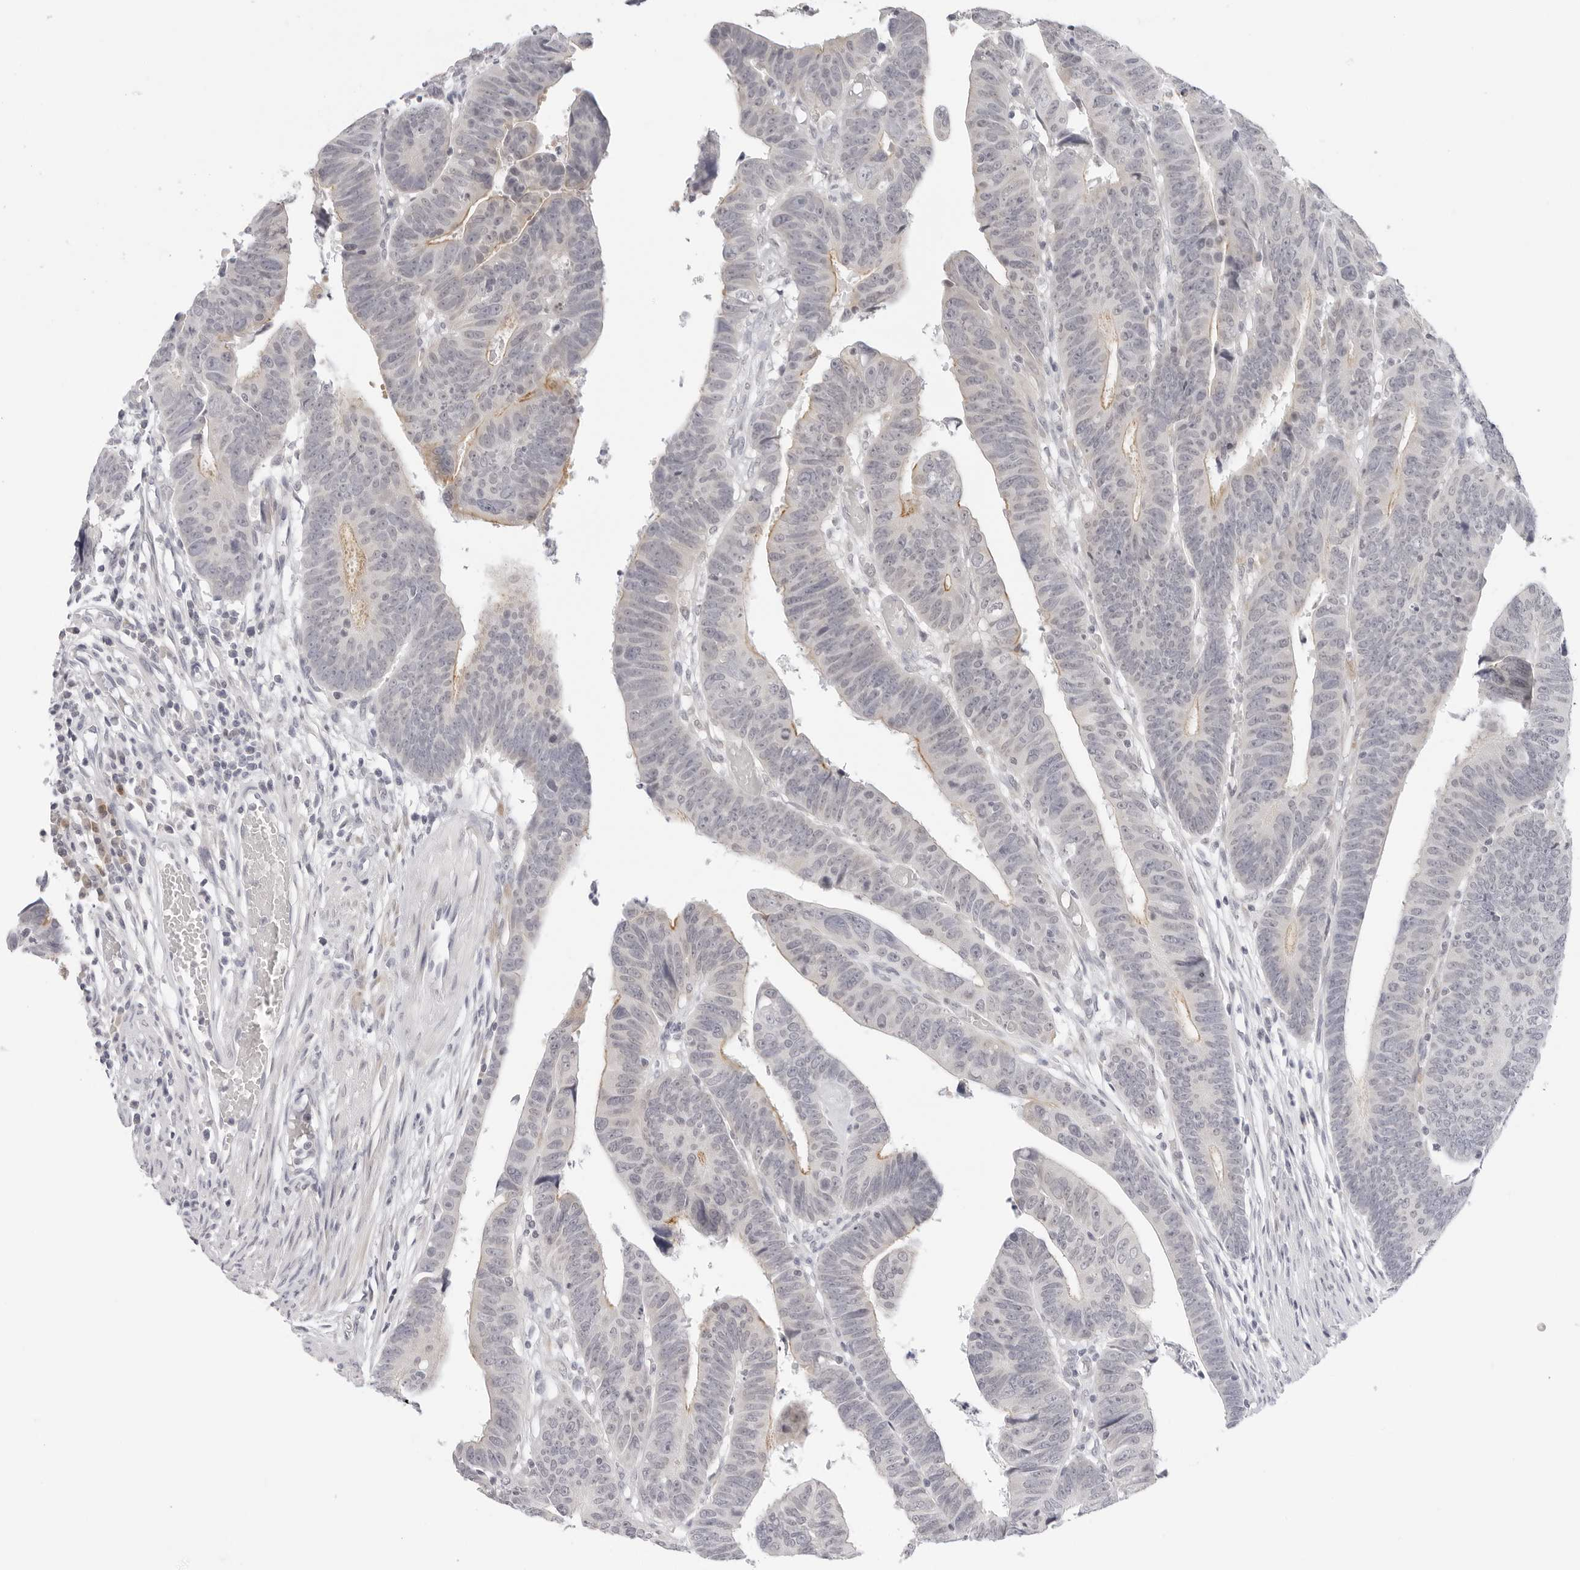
{"staining": {"intensity": "moderate", "quantity": "<25%", "location": "cytoplasmic/membranous"}, "tissue": "colorectal cancer", "cell_type": "Tumor cells", "image_type": "cancer", "snomed": [{"axis": "morphology", "description": "Adenocarcinoma, NOS"}, {"axis": "topography", "description": "Rectum"}], "caption": "Colorectal adenocarcinoma tissue demonstrates moderate cytoplasmic/membranous positivity in approximately <25% of tumor cells (Stains: DAB in brown, nuclei in blue, Microscopy: brightfield microscopy at high magnification).", "gene": "EDN2", "patient": {"sex": "female", "age": 65}}